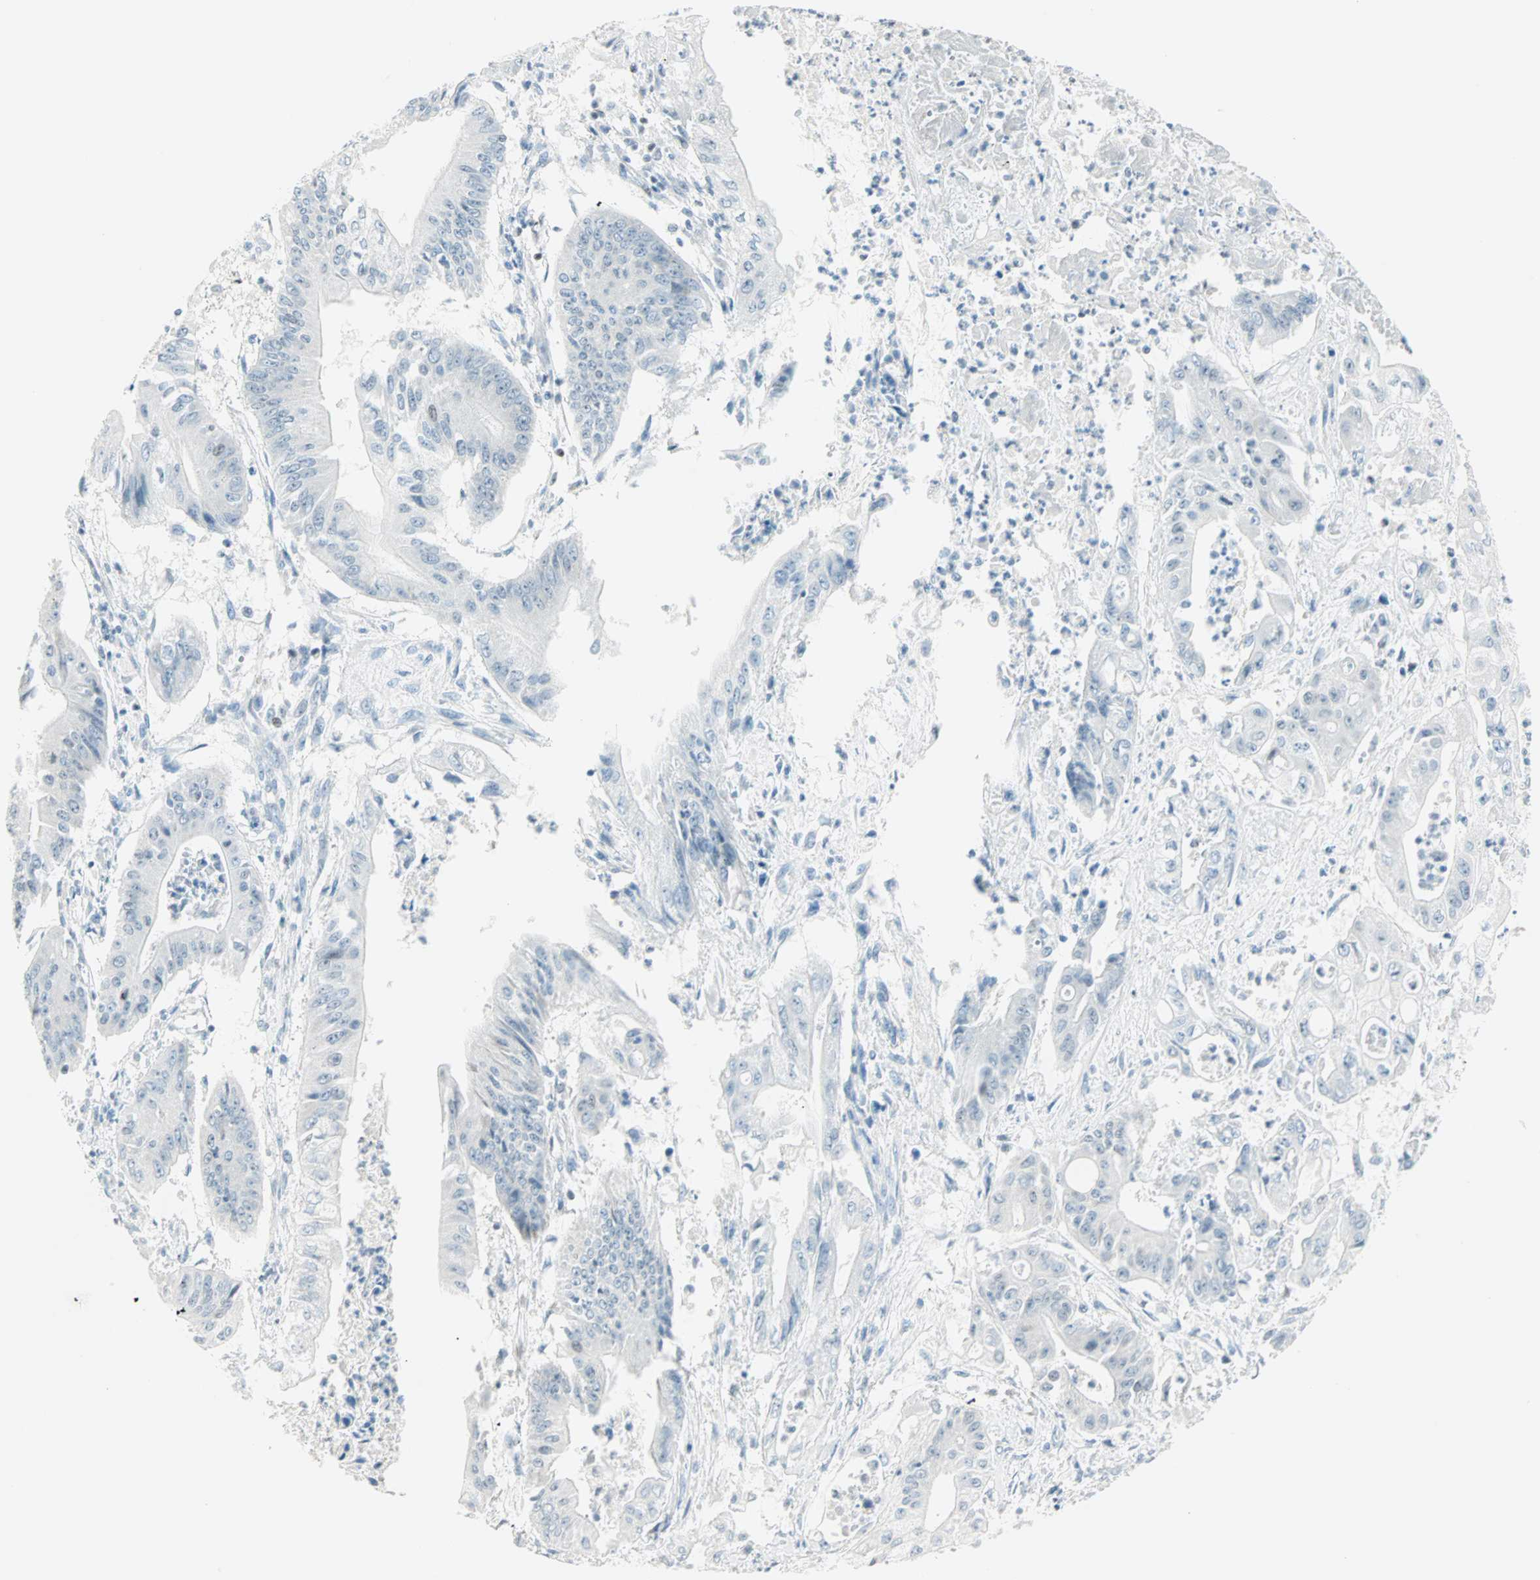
{"staining": {"intensity": "negative", "quantity": "none", "location": "none"}, "tissue": "pancreatic cancer", "cell_type": "Tumor cells", "image_type": "cancer", "snomed": [{"axis": "morphology", "description": "Normal tissue, NOS"}, {"axis": "topography", "description": "Lymph node"}], "caption": "This is a image of immunohistochemistry staining of pancreatic cancer, which shows no positivity in tumor cells.", "gene": "PKNOX1", "patient": {"sex": "male", "age": 62}}